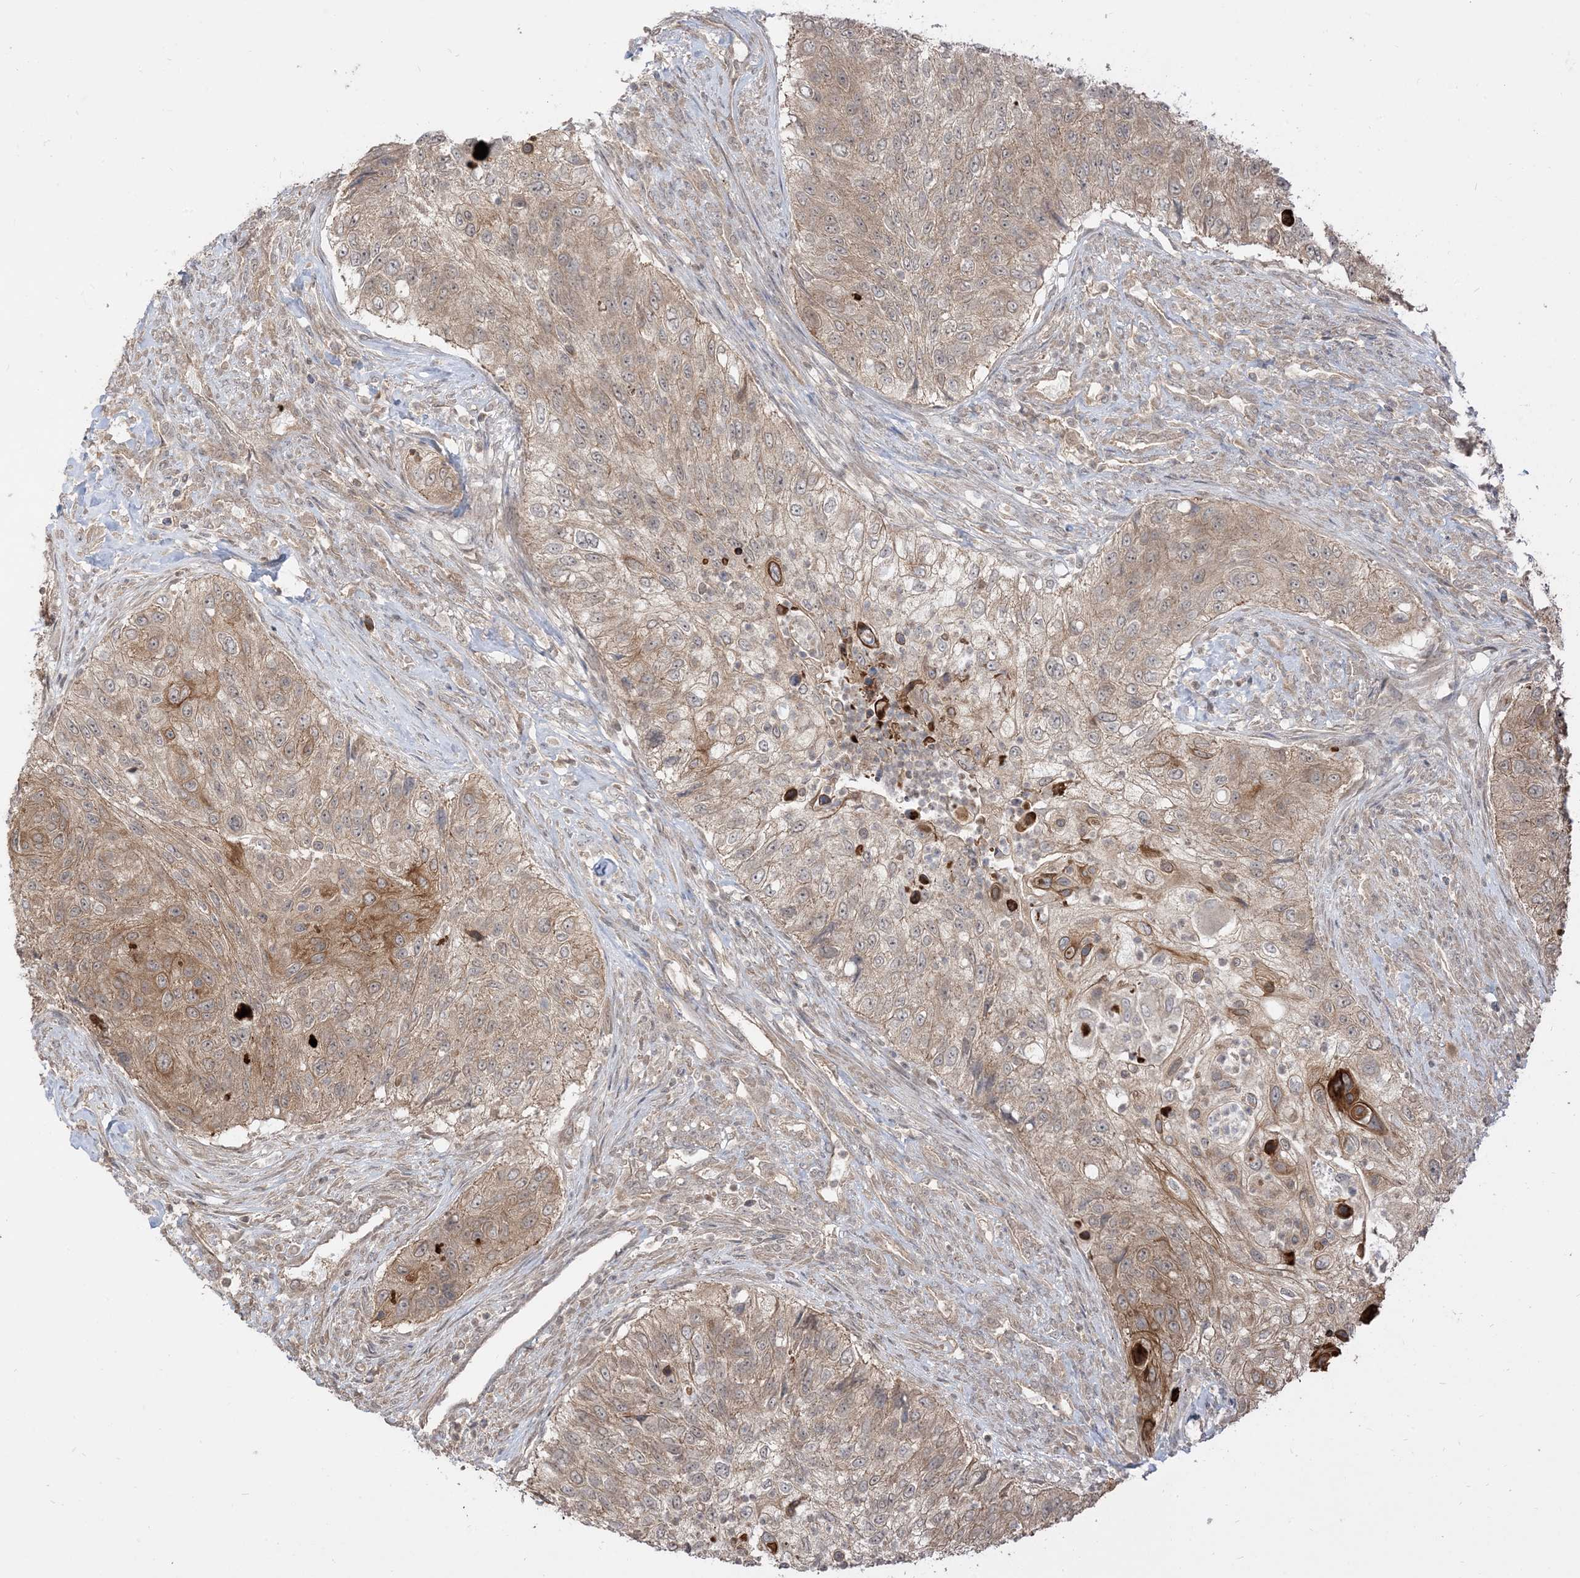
{"staining": {"intensity": "moderate", "quantity": "<25%", "location": "cytoplasmic/membranous"}, "tissue": "urothelial cancer", "cell_type": "Tumor cells", "image_type": "cancer", "snomed": [{"axis": "morphology", "description": "Urothelial carcinoma, High grade"}, {"axis": "topography", "description": "Urinary bladder"}], "caption": "Urothelial cancer tissue shows moderate cytoplasmic/membranous staining in about <25% of tumor cells The staining was performed using DAB to visualize the protein expression in brown, while the nuclei were stained in blue with hematoxylin (Magnification: 20x).", "gene": "TBCC", "patient": {"sex": "female", "age": 60}}